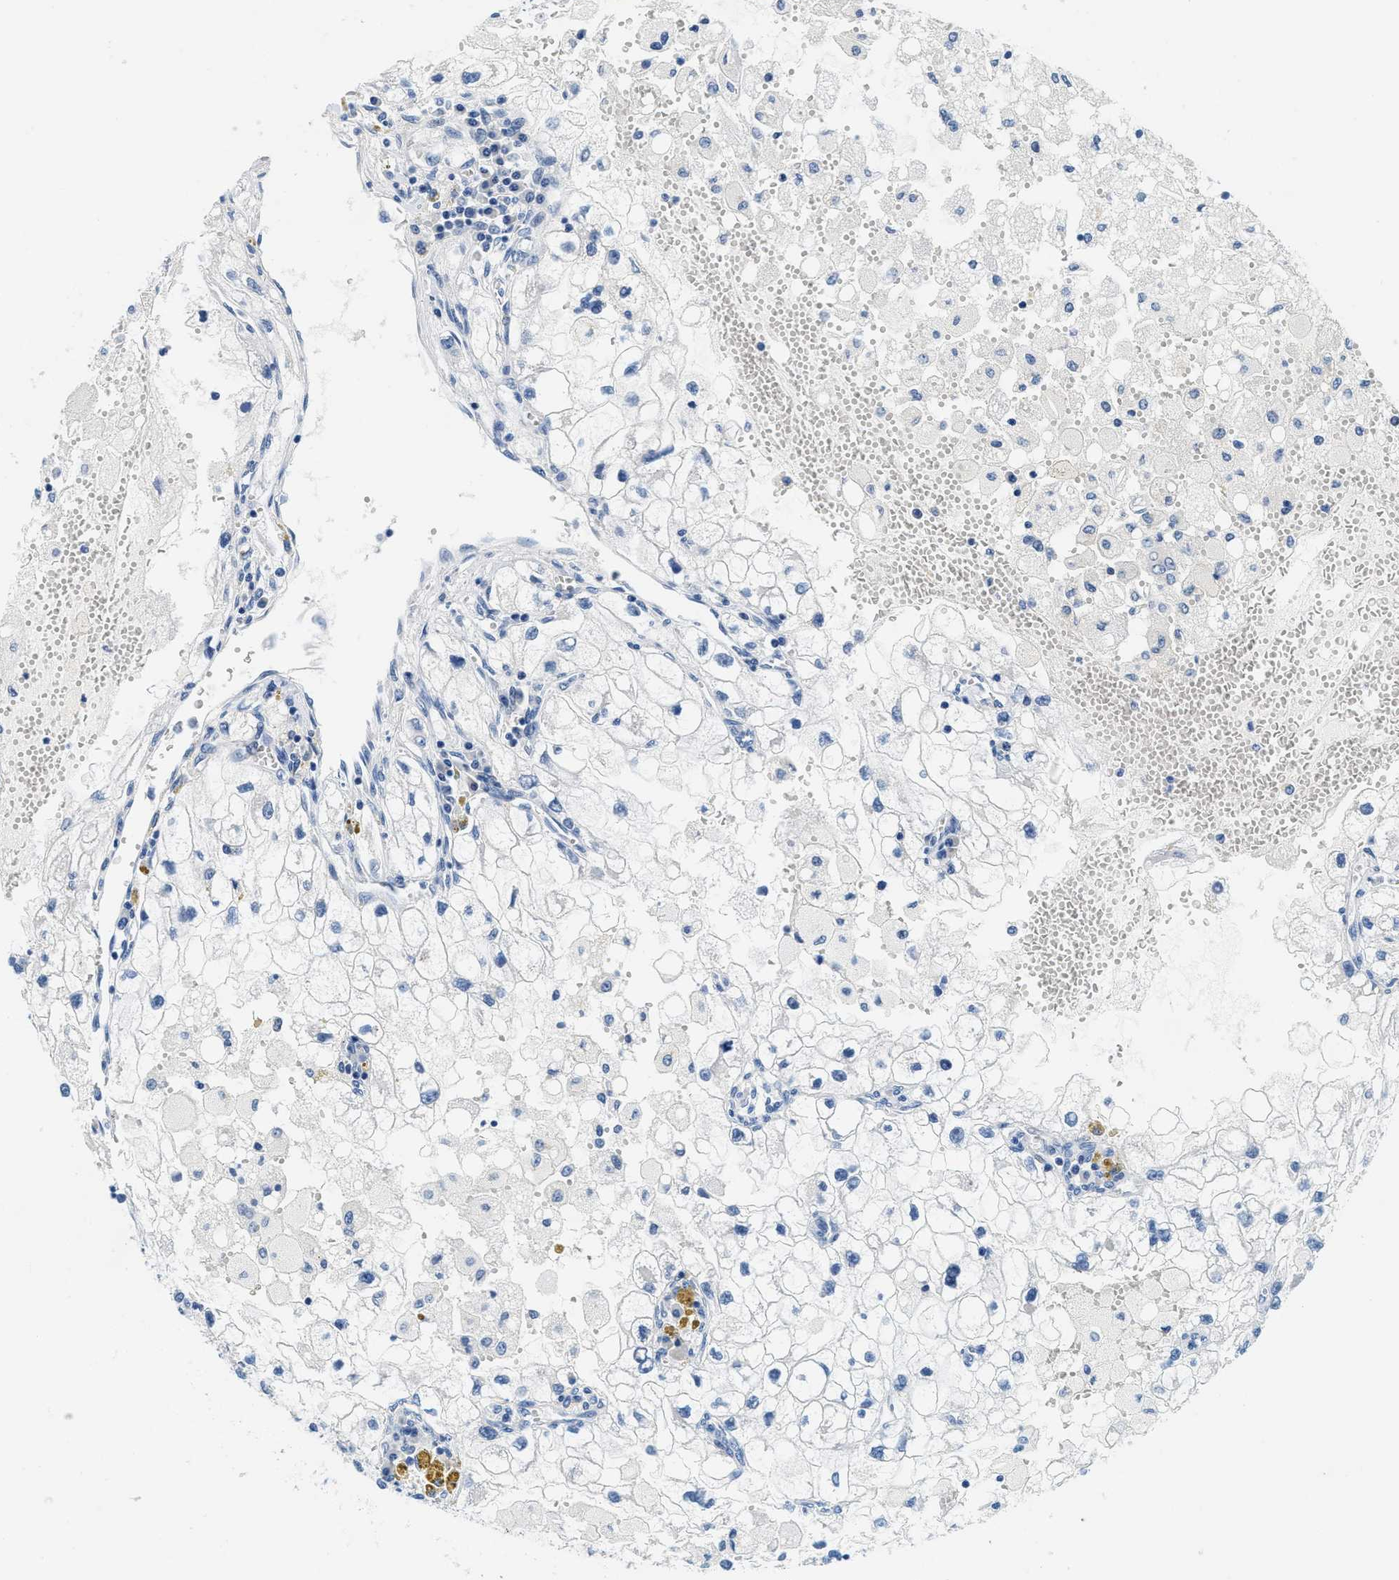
{"staining": {"intensity": "negative", "quantity": "none", "location": "none"}, "tissue": "renal cancer", "cell_type": "Tumor cells", "image_type": "cancer", "snomed": [{"axis": "morphology", "description": "Adenocarcinoma, NOS"}, {"axis": "topography", "description": "Kidney"}], "caption": "Tumor cells are negative for protein expression in human renal cancer.", "gene": "GSTM3", "patient": {"sex": "female", "age": 70}}